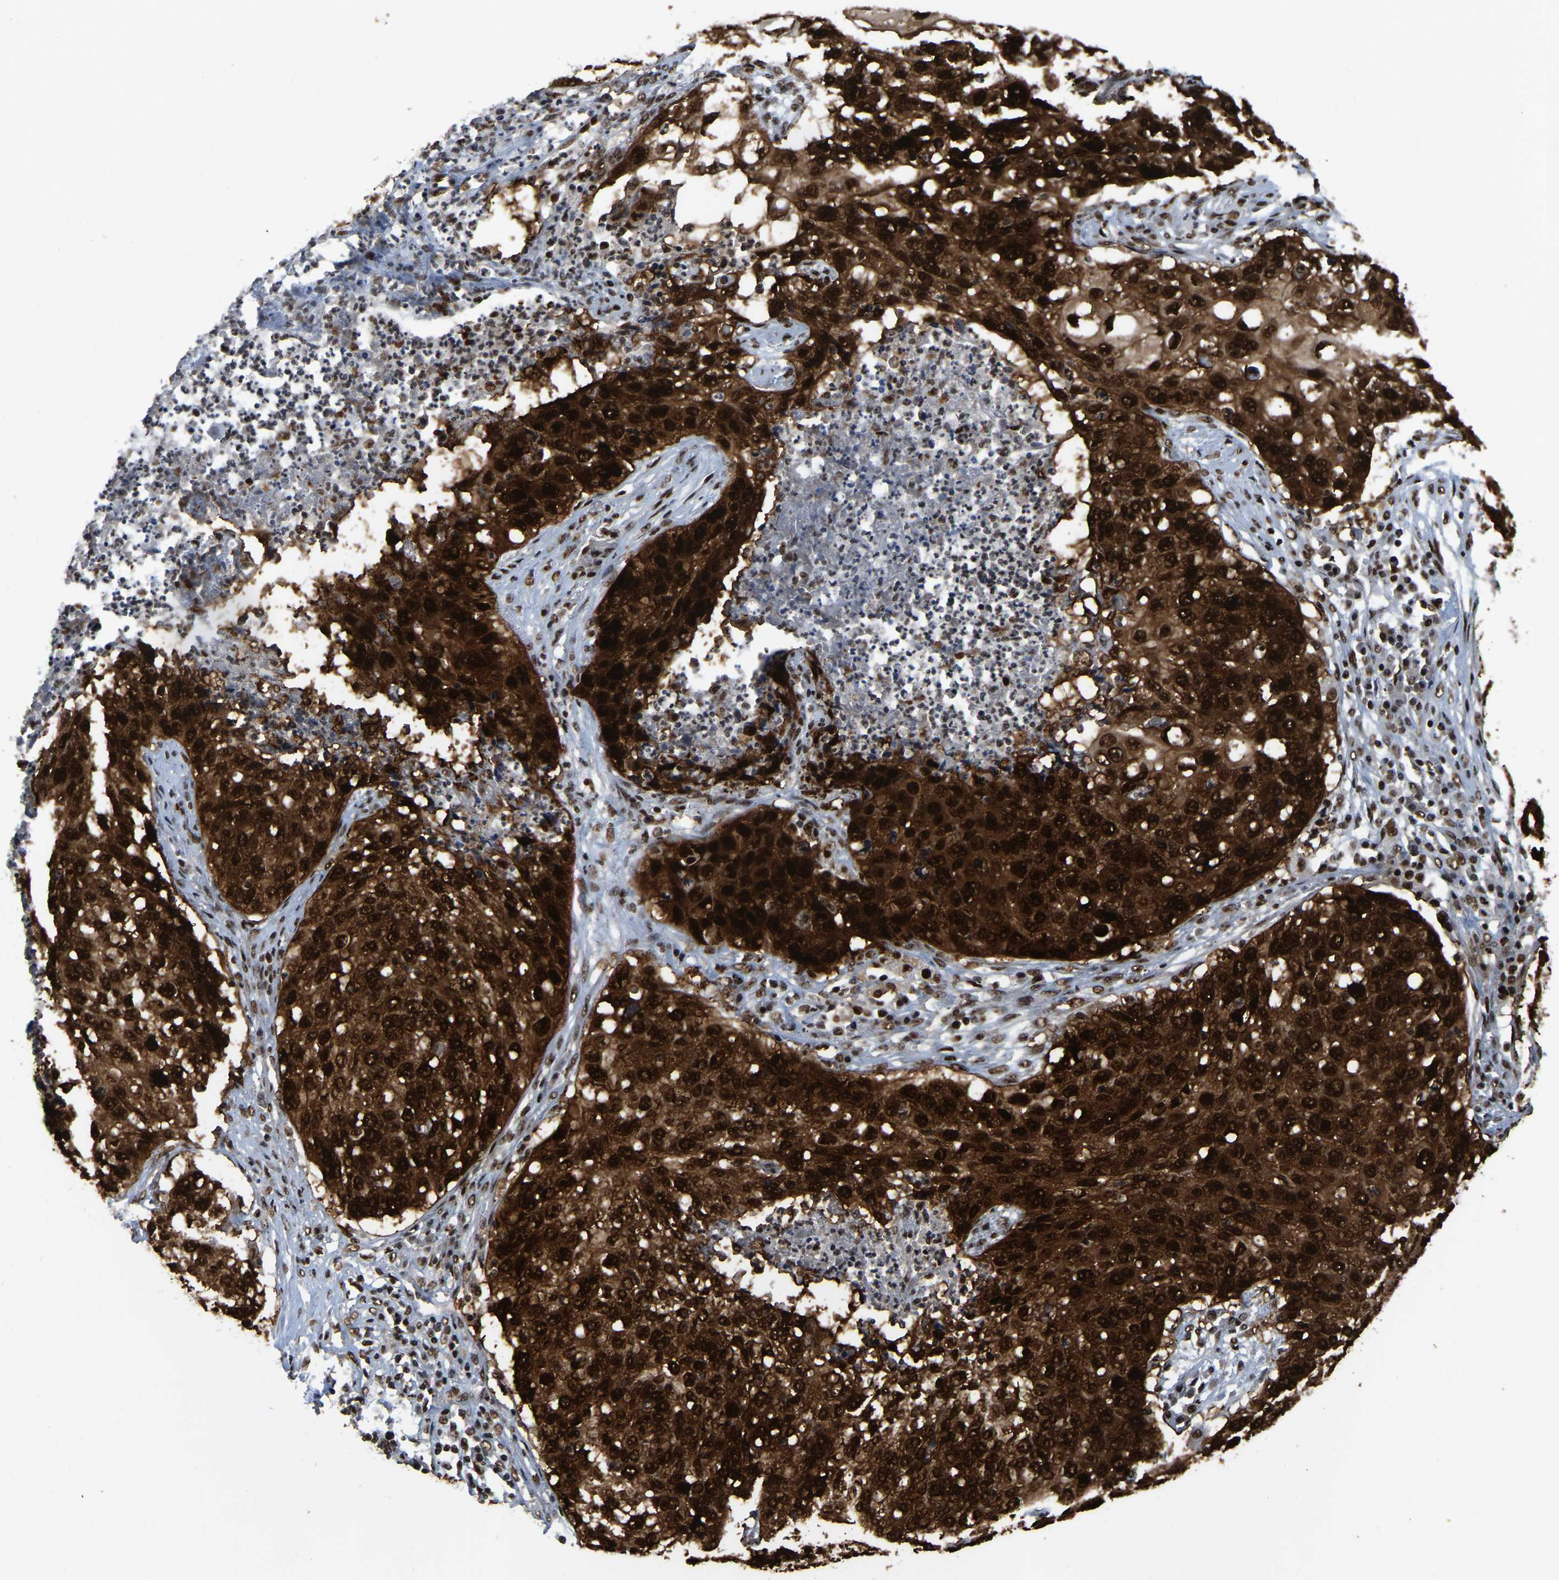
{"staining": {"intensity": "strong", "quantity": ">75%", "location": "cytoplasmic/membranous,nuclear"}, "tissue": "lung cancer", "cell_type": "Tumor cells", "image_type": "cancer", "snomed": [{"axis": "morphology", "description": "Squamous cell carcinoma, NOS"}, {"axis": "topography", "description": "Lung"}], "caption": "Human lung cancer stained with a brown dye reveals strong cytoplasmic/membranous and nuclear positive staining in about >75% of tumor cells.", "gene": "TBL1XR1", "patient": {"sex": "female", "age": 63}}